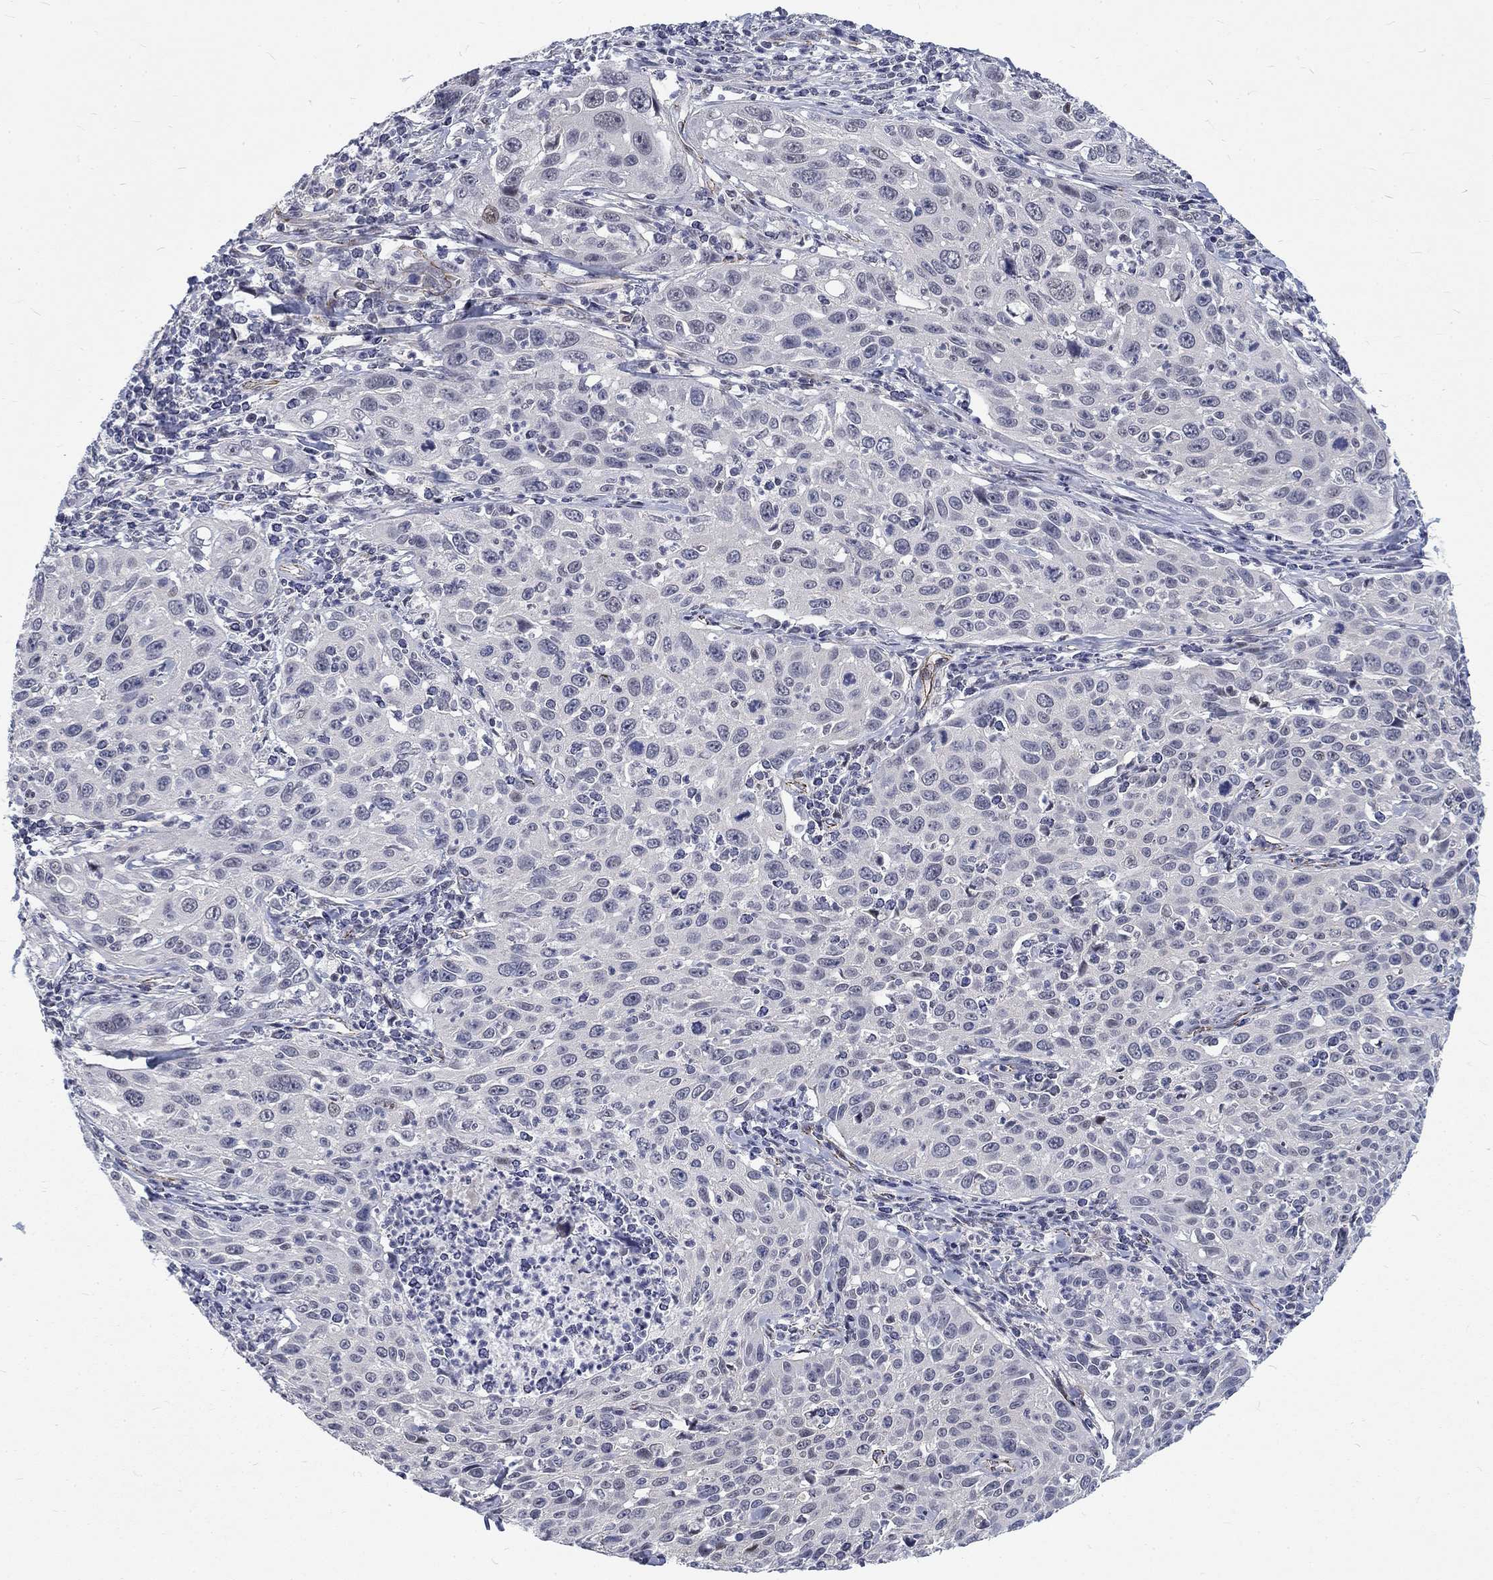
{"staining": {"intensity": "negative", "quantity": "none", "location": "none"}, "tissue": "cervical cancer", "cell_type": "Tumor cells", "image_type": "cancer", "snomed": [{"axis": "morphology", "description": "Squamous cell carcinoma, NOS"}, {"axis": "topography", "description": "Cervix"}], "caption": "There is no significant positivity in tumor cells of cervical squamous cell carcinoma.", "gene": "PHKA1", "patient": {"sex": "female", "age": 26}}